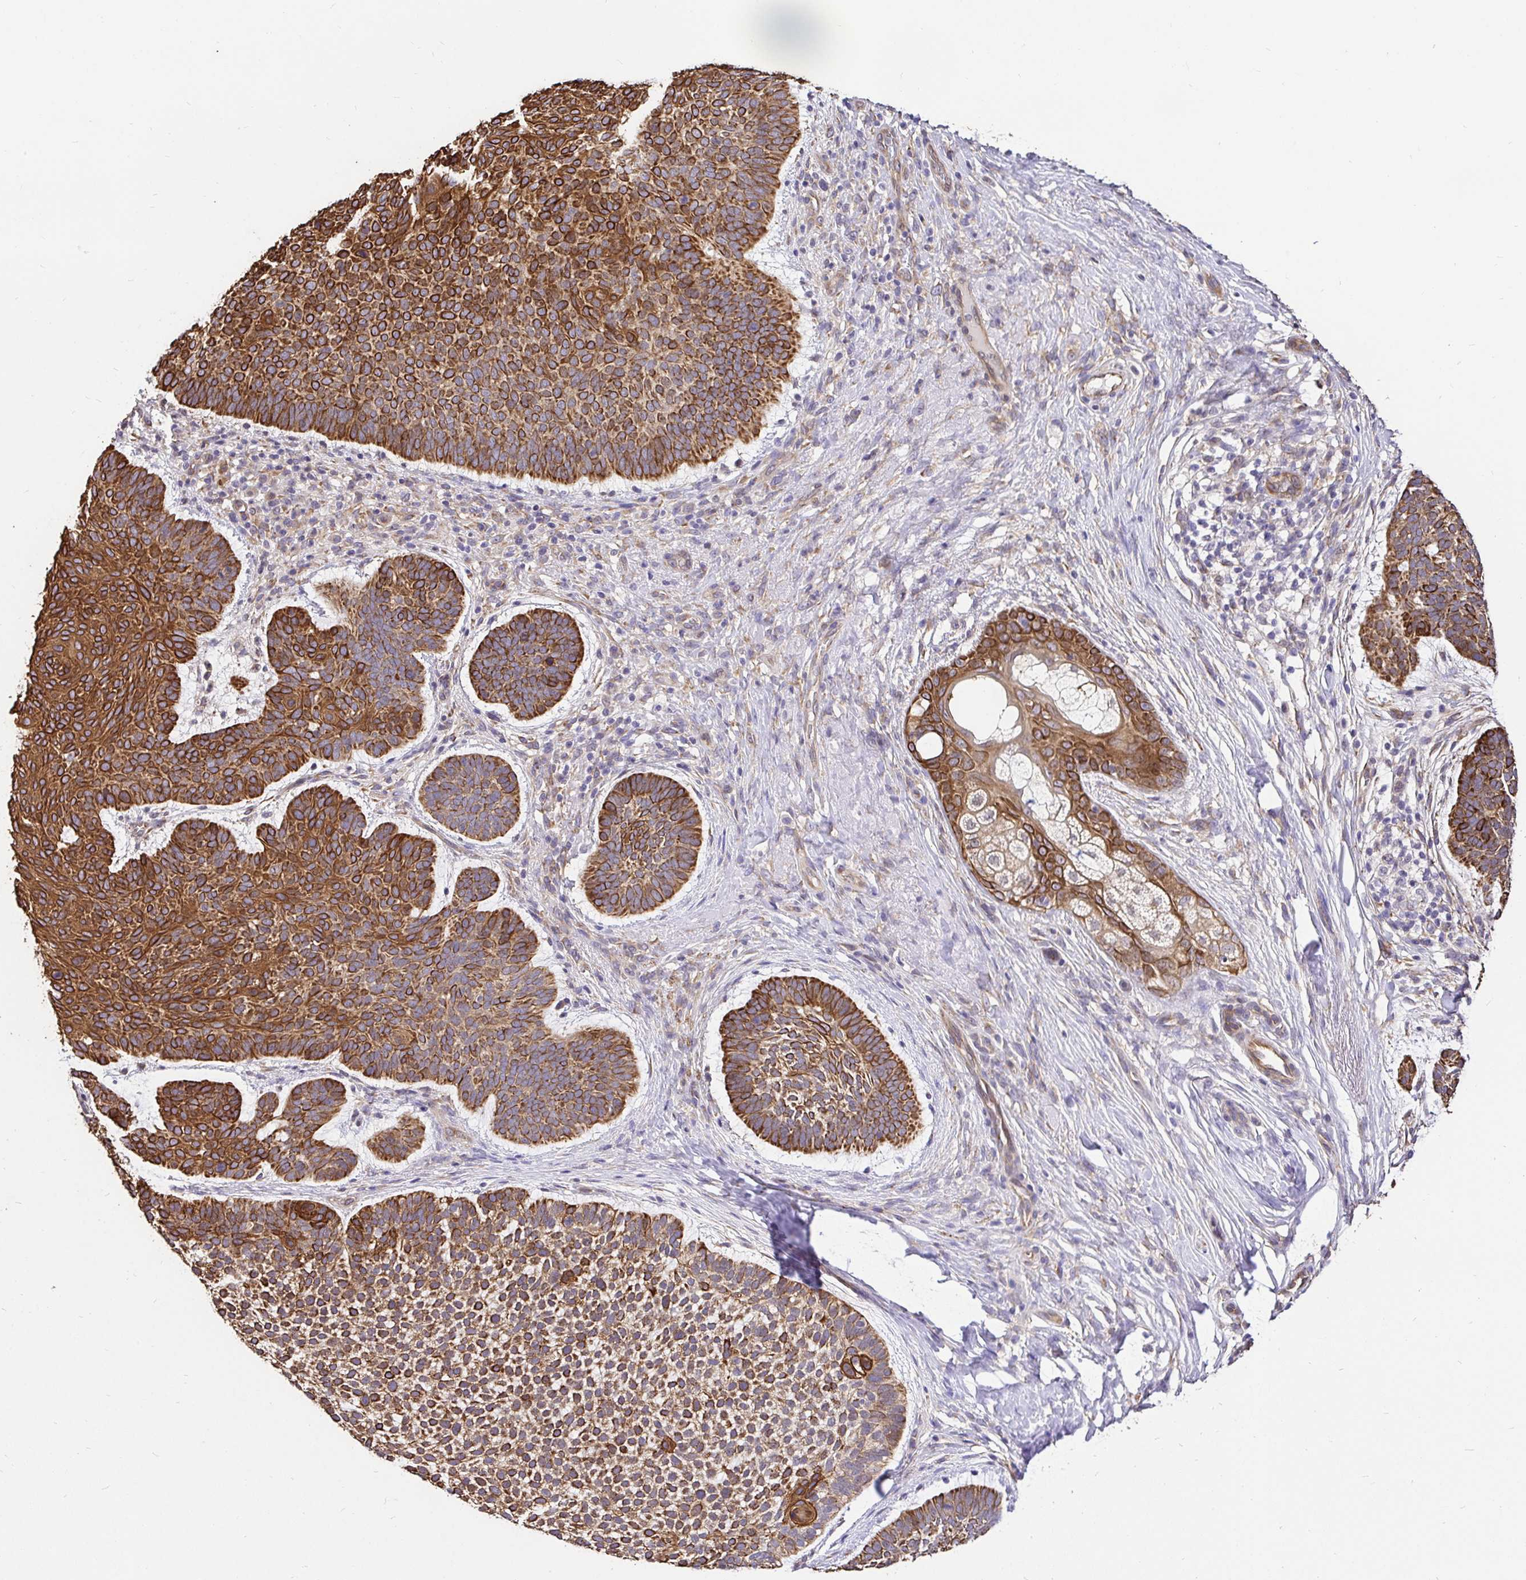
{"staining": {"intensity": "strong", "quantity": ">75%", "location": "cytoplasmic/membranous"}, "tissue": "skin cancer", "cell_type": "Tumor cells", "image_type": "cancer", "snomed": [{"axis": "morphology", "description": "Basal cell carcinoma"}, {"axis": "topography", "description": "Skin"}, {"axis": "topography", "description": "Skin of face"}], "caption": "A high-resolution histopathology image shows IHC staining of skin cancer (basal cell carcinoma), which displays strong cytoplasmic/membranous staining in approximately >75% of tumor cells.", "gene": "CCDC122", "patient": {"sex": "male", "age": 73}}